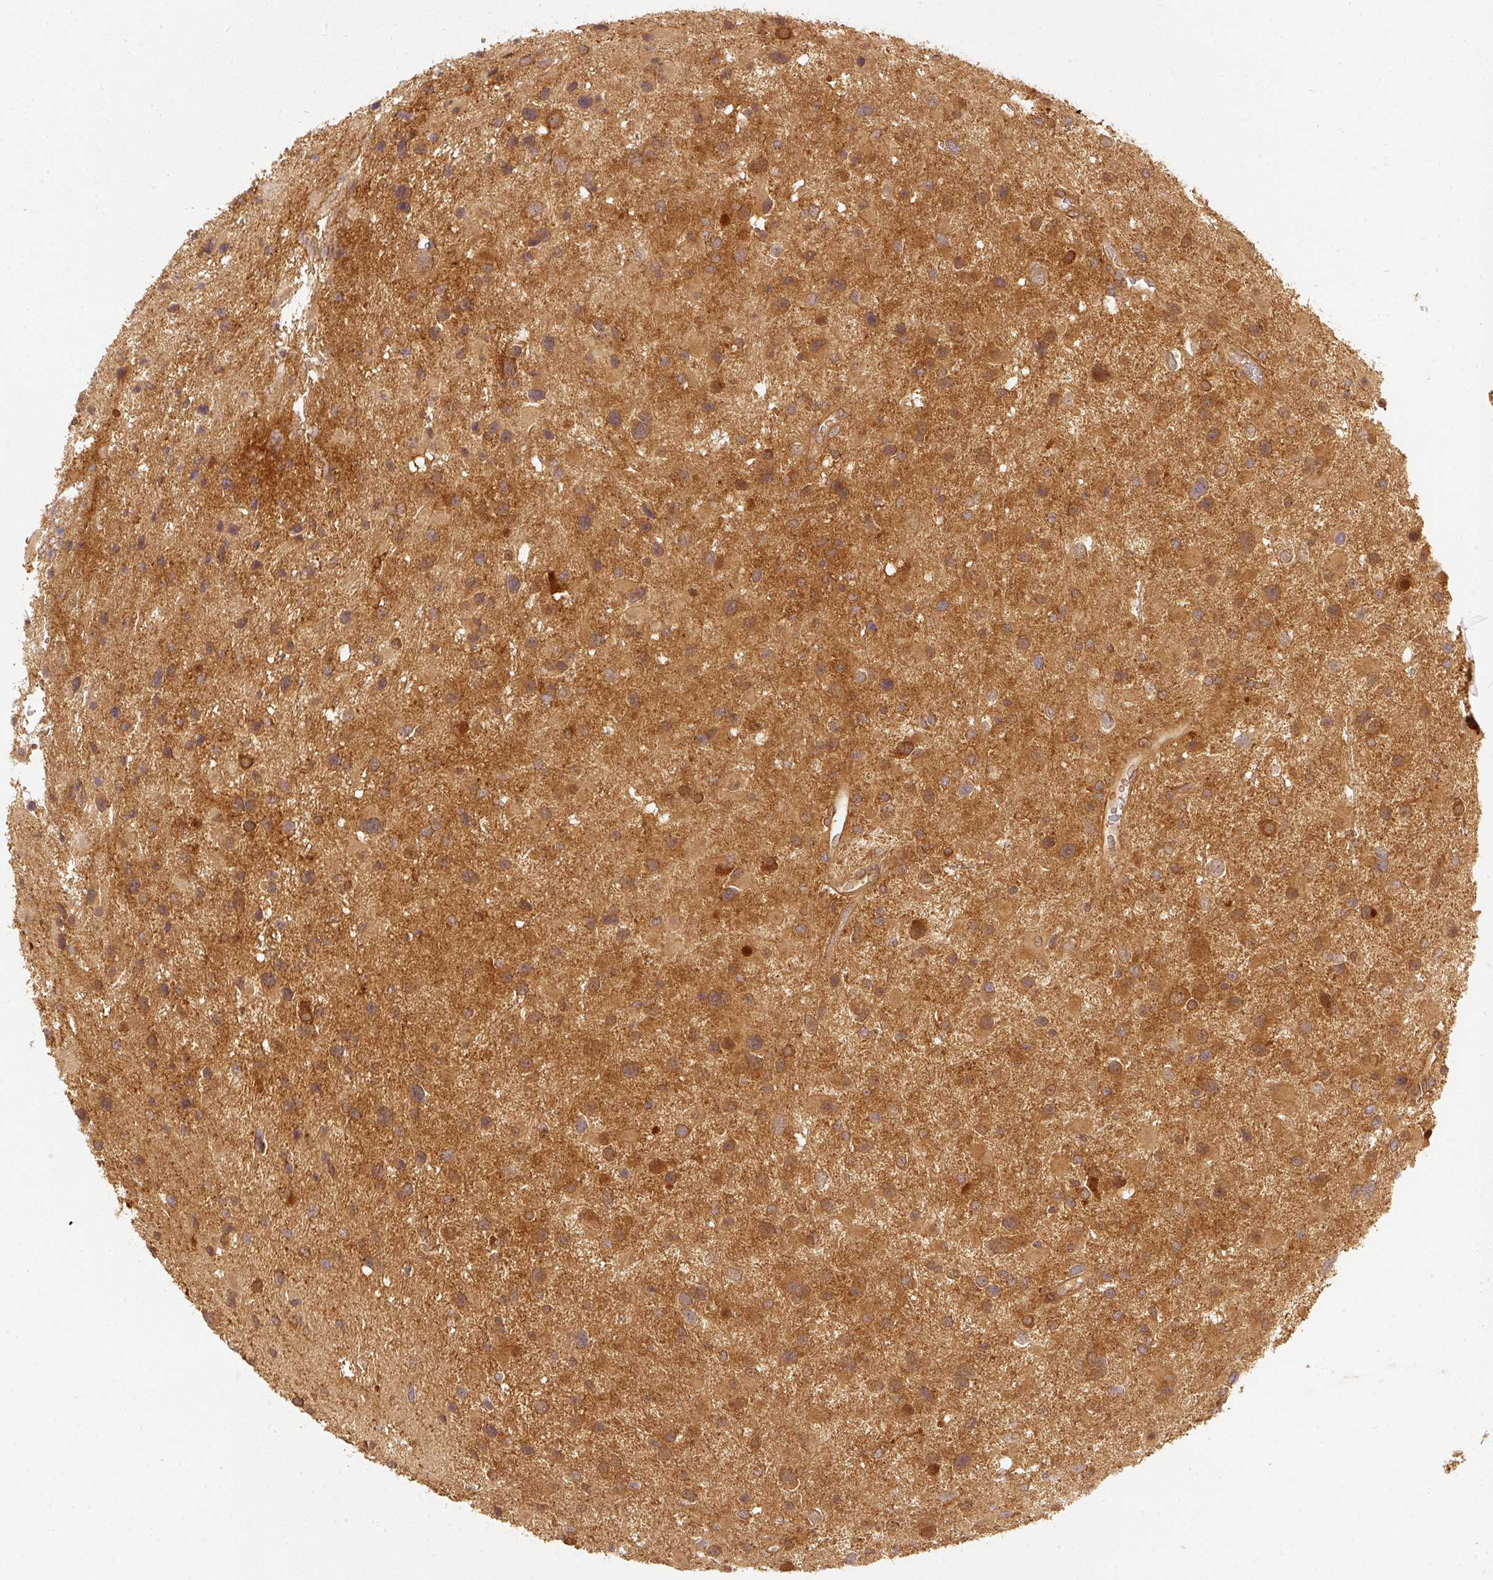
{"staining": {"intensity": "moderate", "quantity": "25%-75%", "location": "cytoplasmic/membranous"}, "tissue": "glioma", "cell_type": "Tumor cells", "image_type": "cancer", "snomed": [{"axis": "morphology", "description": "Glioma, malignant, Low grade"}, {"axis": "topography", "description": "Brain"}], "caption": "DAB (3,3'-diaminobenzidine) immunohistochemical staining of malignant glioma (low-grade) demonstrates moderate cytoplasmic/membranous protein positivity in about 25%-75% of tumor cells.", "gene": "EIF3B", "patient": {"sex": "female", "age": 32}}